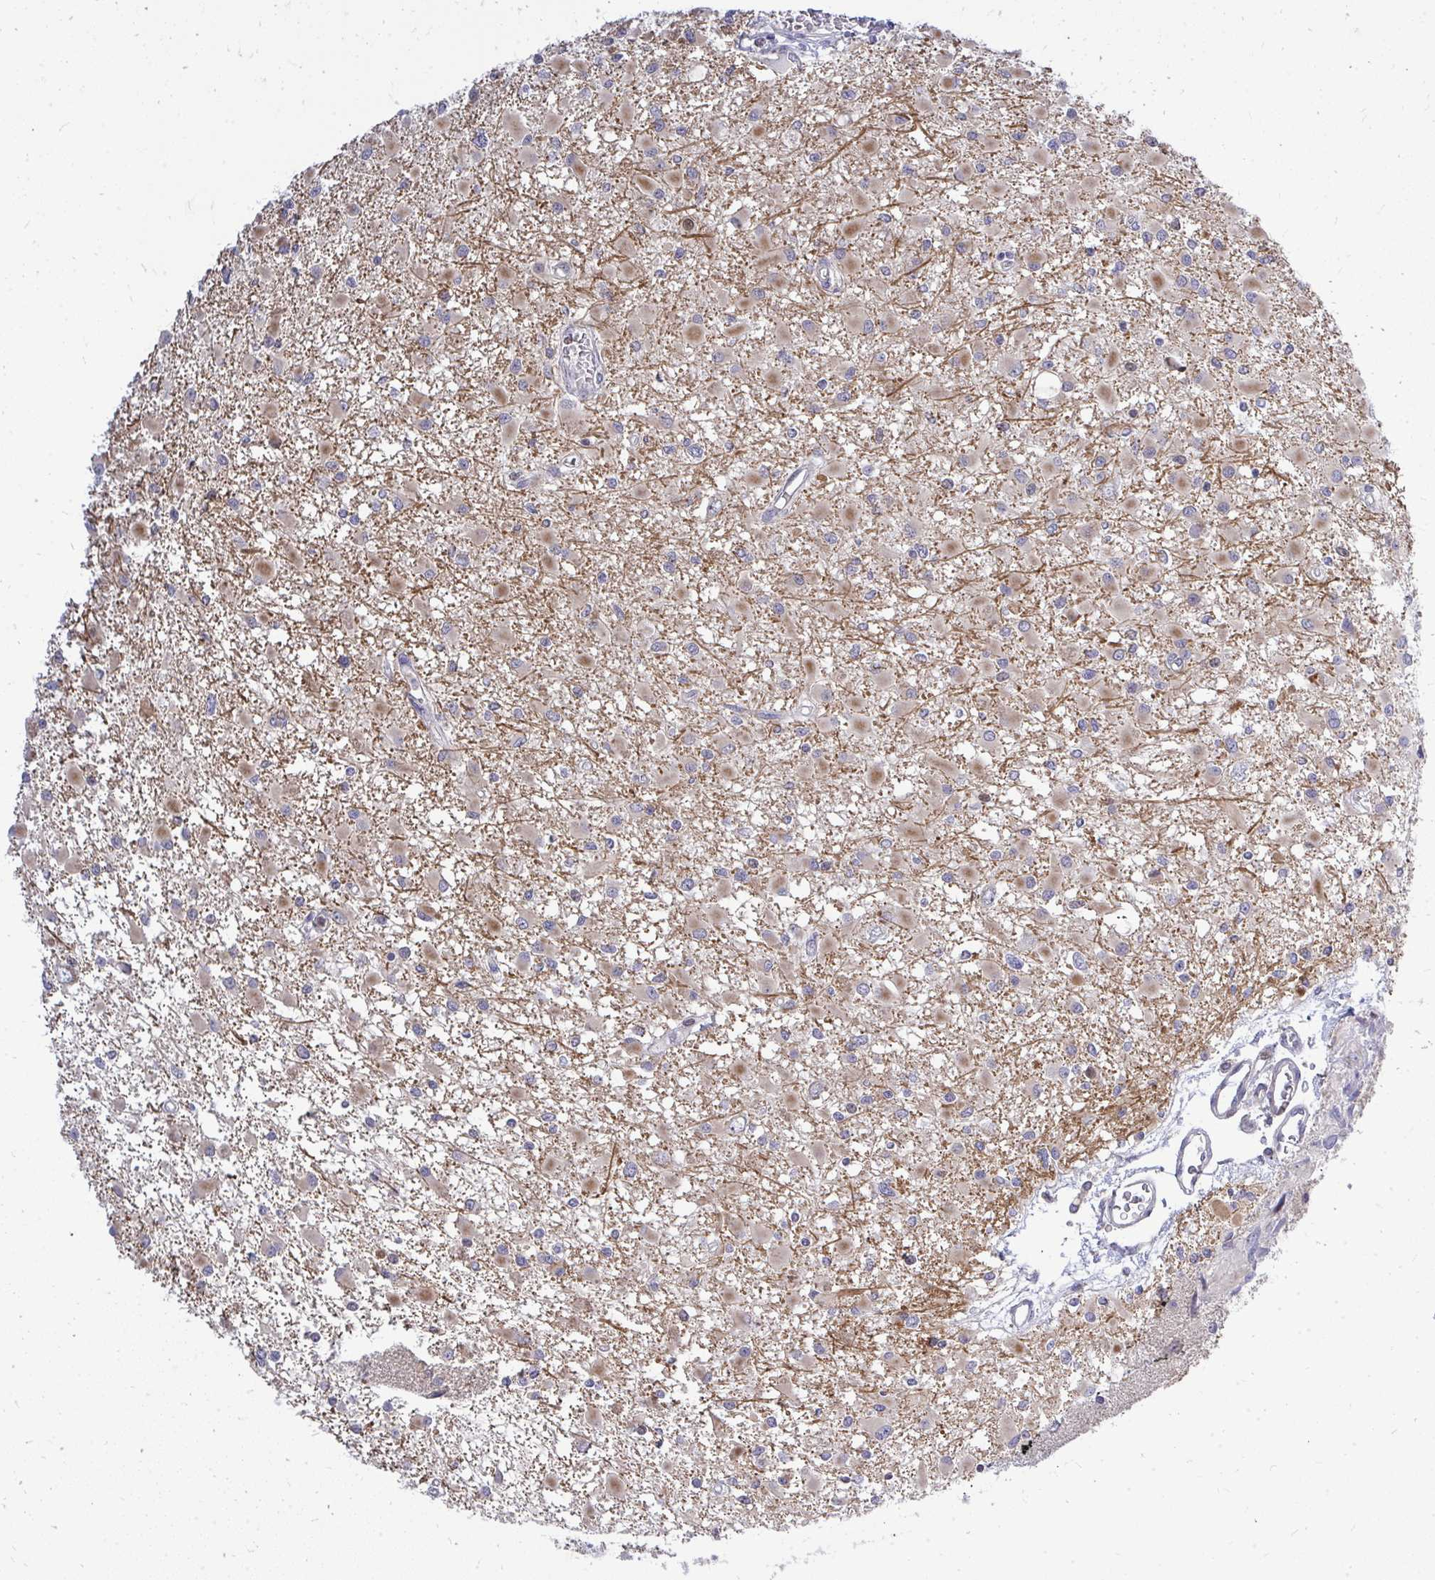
{"staining": {"intensity": "negative", "quantity": "none", "location": "none"}, "tissue": "glioma", "cell_type": "Tumor cells", "image_type": "cancer", "snomed": [{"axis": "morphology", "description": "Glioma, malignant, High grade"}, {"axis": "topography", "description": "Brain"}], "caption": "The IHC histopathology image has no significant positivity in tumor cells of malignant glioma (high-grade) tissue.", "gene": "OR8D1", "patient": {"sex": "male", "age": 54}}